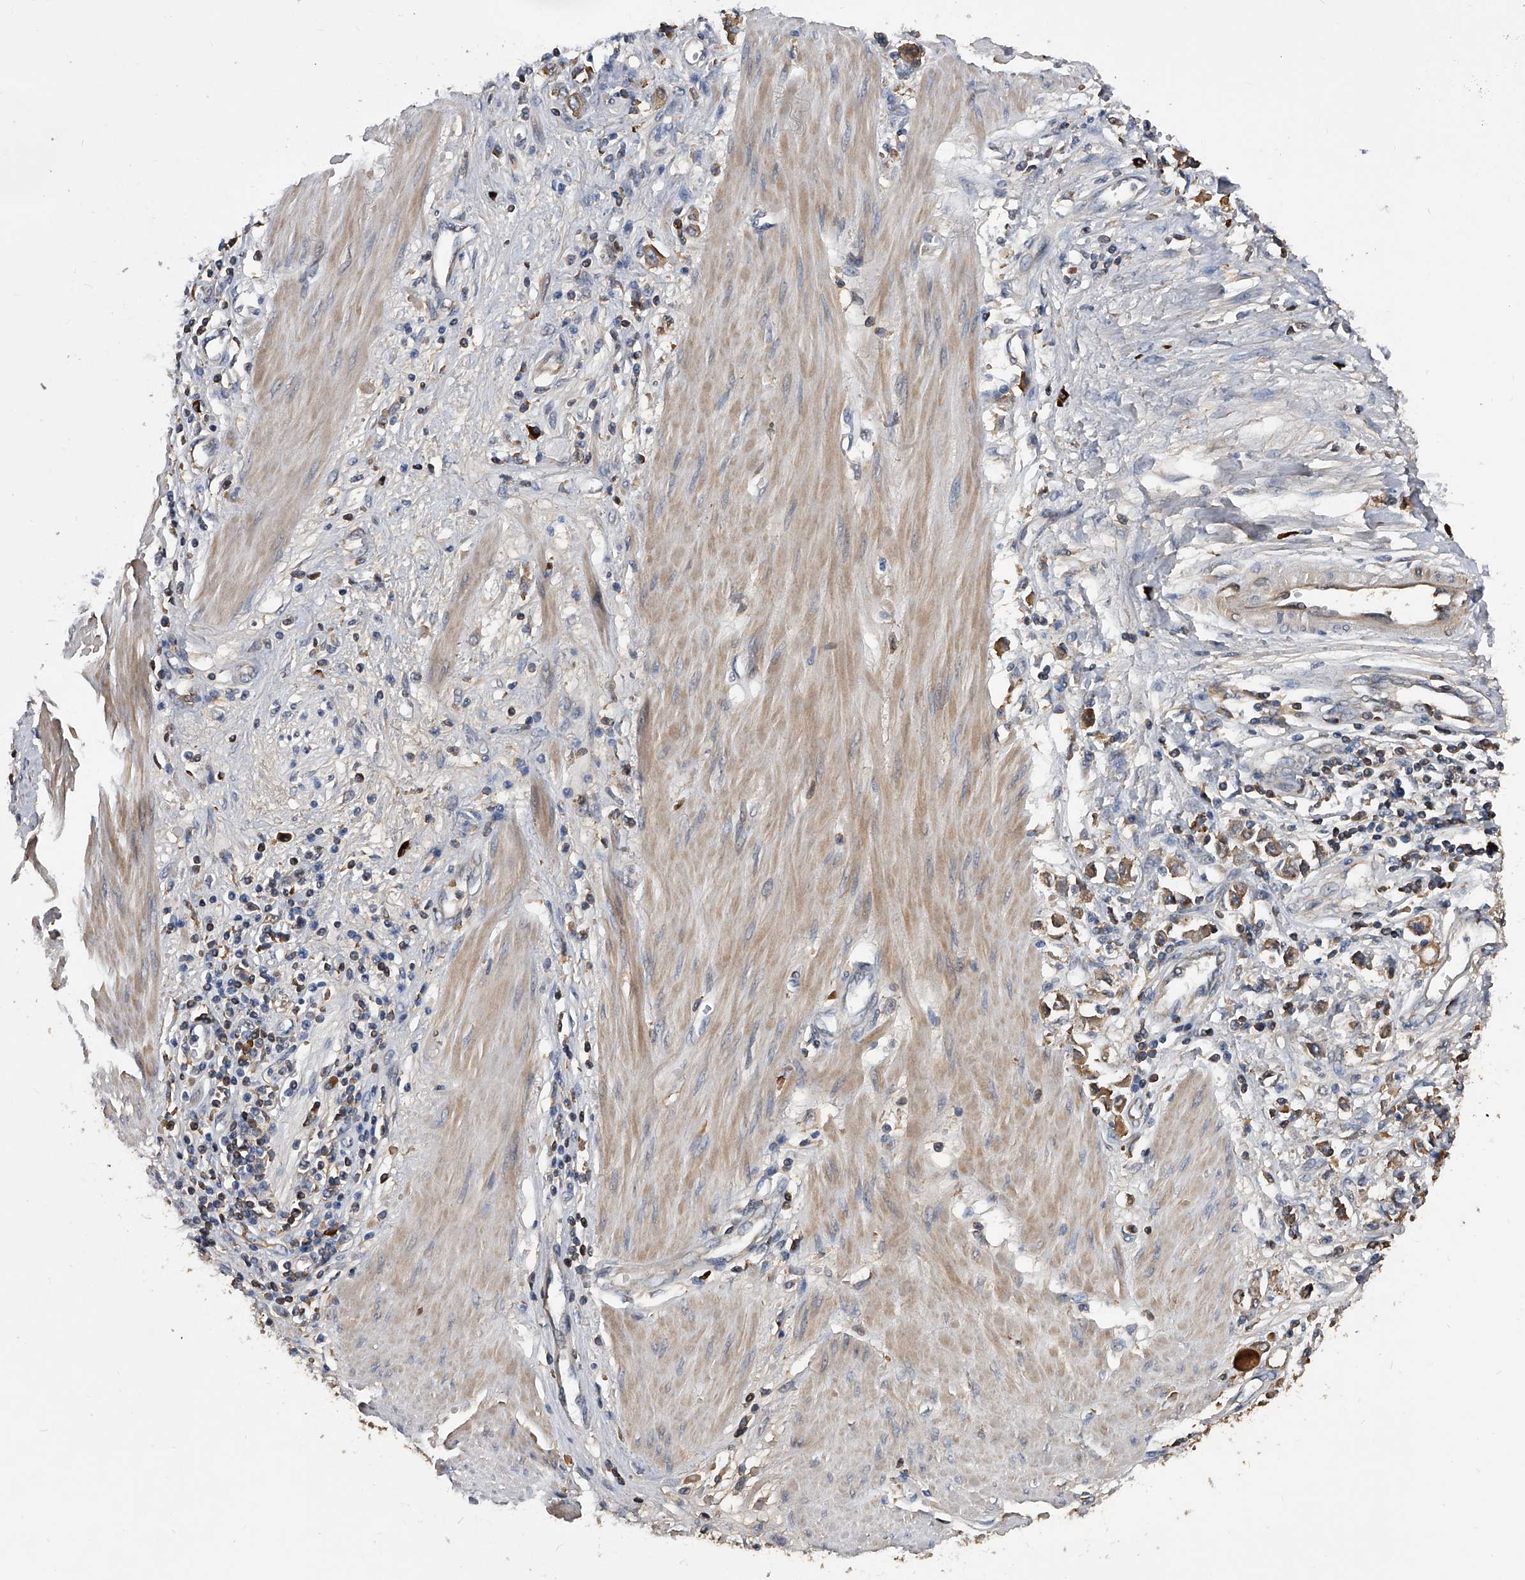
{"staining": {"intensity": "moderate", "quantity": "25%-75%", "location": "cytoplasmic/membranous"}, "tissue": "stomach cancer", "cell_type": "Tumor cells", "image_type": "cancer", "snomed": [{"axis": "morphology", "description": "Adenocarcinoma, NOS"}, {"axis": "topography", "description": "Stomach"}], "caption": "Brown immunohistochemical staining in human stomach cancer exhibits moderate cytoplasmic/membranous staining in about 25%-75% of tumor cells.", "gene": "ZNF25", "patient": {"sex": "female", "age": 76}}